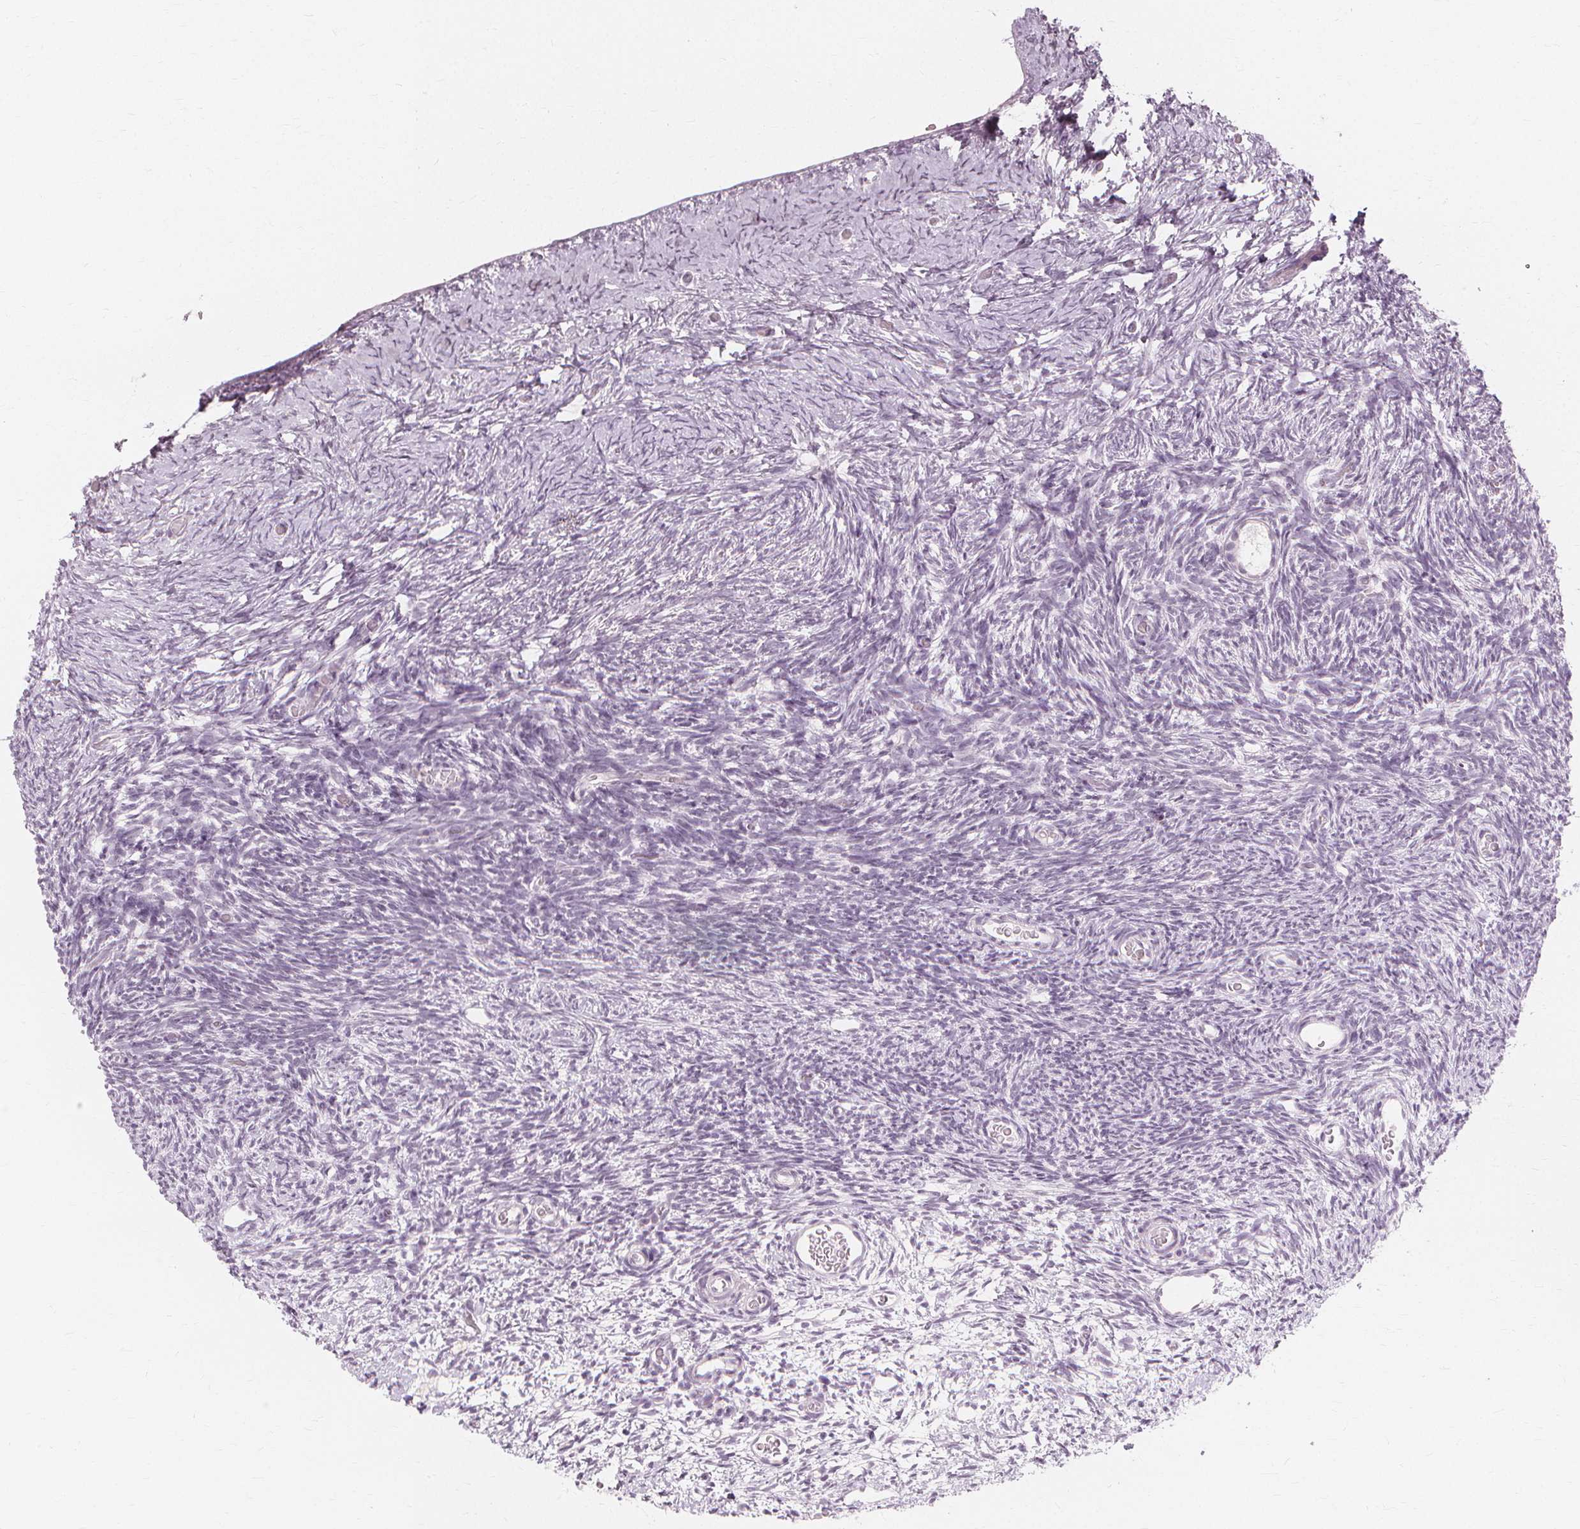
{"staining": {"intensity": "negative", "quantity": "none", "location": "none"}, "tissue": "ovary", "cell_type": "Follicle cells", "image_type": "normal", "snomed": [{"axis": "morphology", "description": "Normal tissue, NOS"}, {"axis": "topography", "description": "Ovary"}], "caption": "Immunohistochemistry (IHC) image of normal ovary: ovary stained with DAB (3,3'-diaminobenzidine) displays no significant protein expression in follicle cells.", "gene": "NXPE1", "patient": {"sex": "female", "age": 39}}